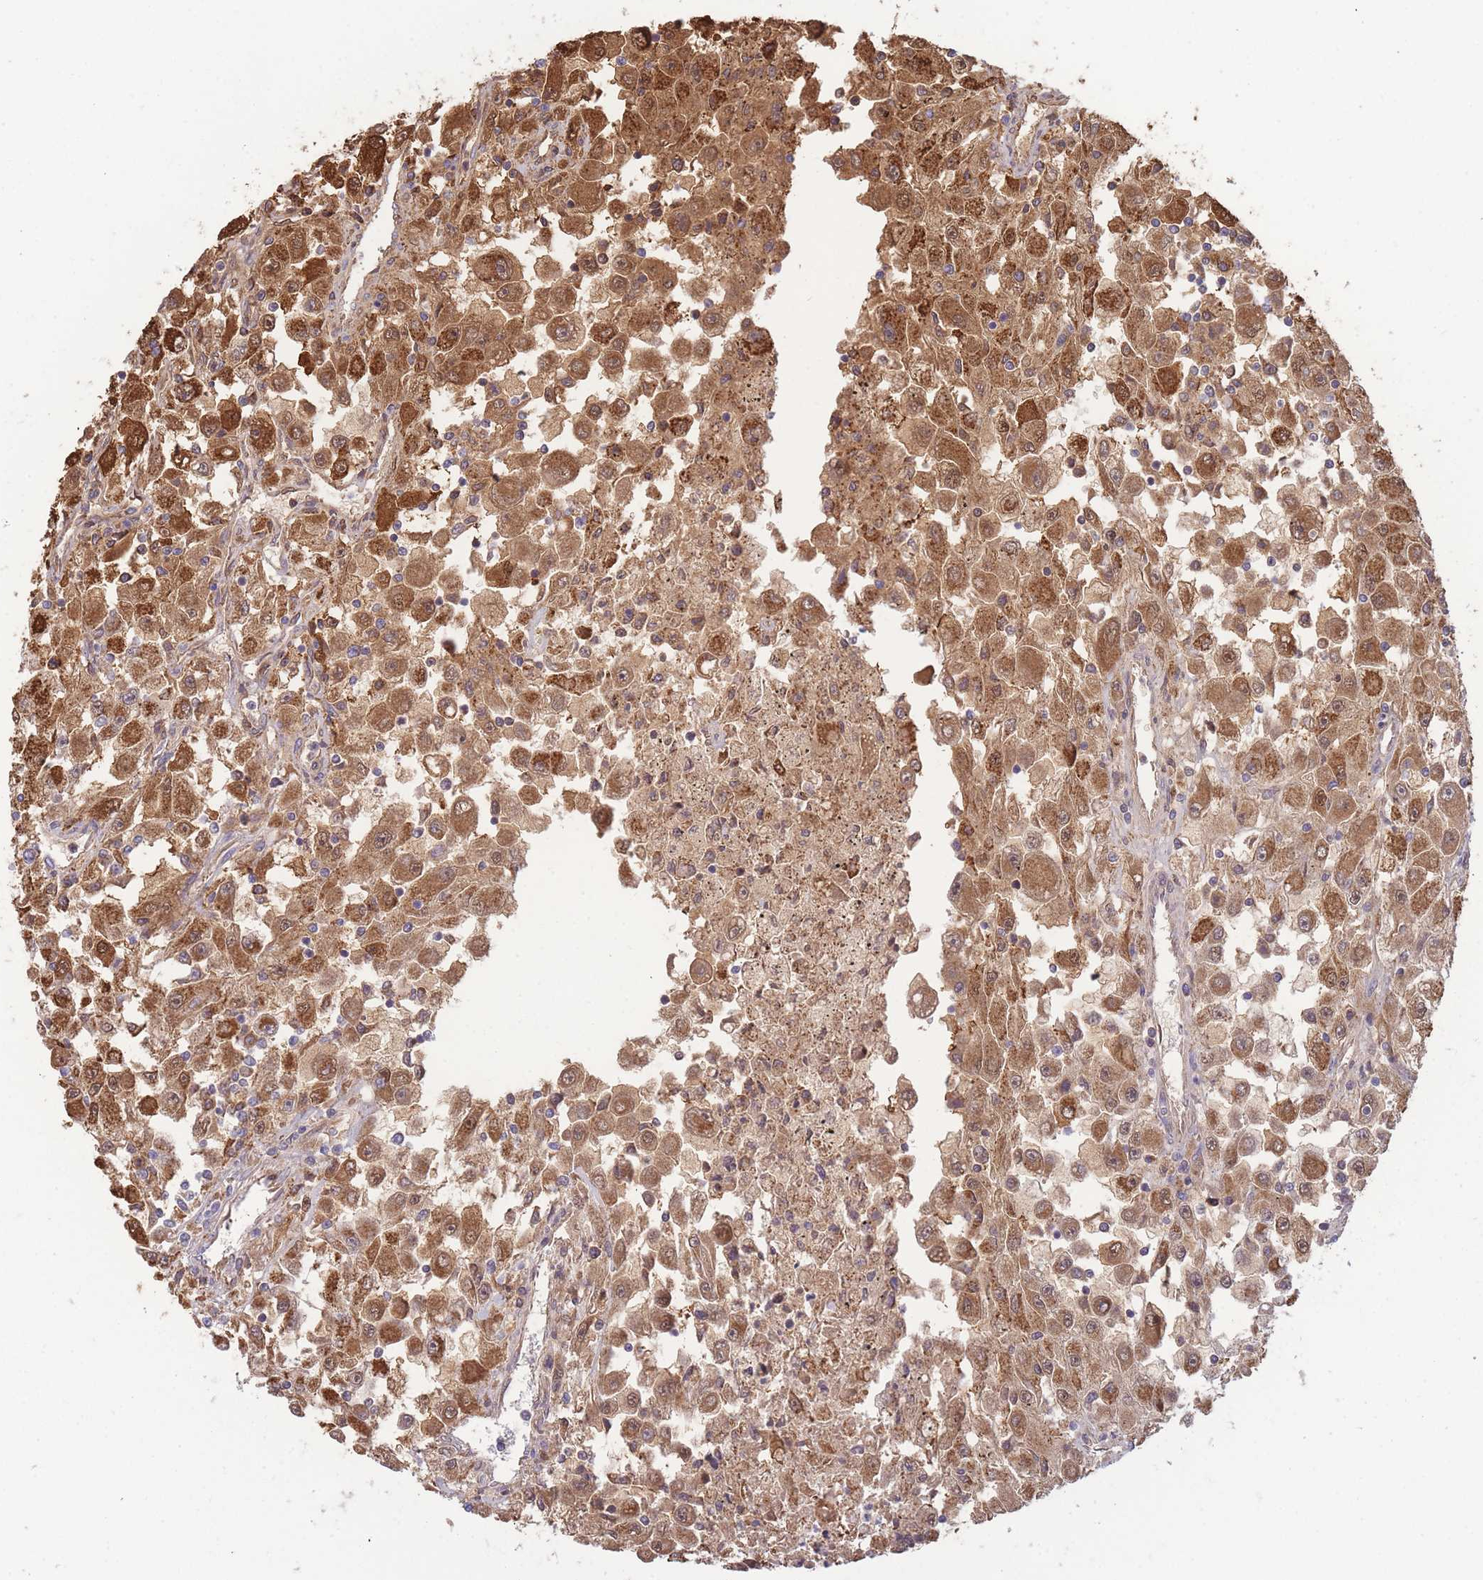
{"staining": {"intensity": "strong", "quantity": ">75%", "location": "cytoplasmic/membranous,nuclear"}, "tissue": "renal cancer", "cell_type": "Tumor cells", "image_type": "cancer", "snomed": [{"axis": "morphology", "description": "Adenocarcinoma, NOS"}, {"axis": "topography", "description": "Kidney"}], "caption": "There is high levels of strong cytoplasmic/membranous and nuclear positivity in tumor cells of renal cancer (adenocarcinoma), as demonstrated by immunohistochemical staining (brown color).", "gene": "MRPL17", "patient": {"sex": "female", "age": 67}}